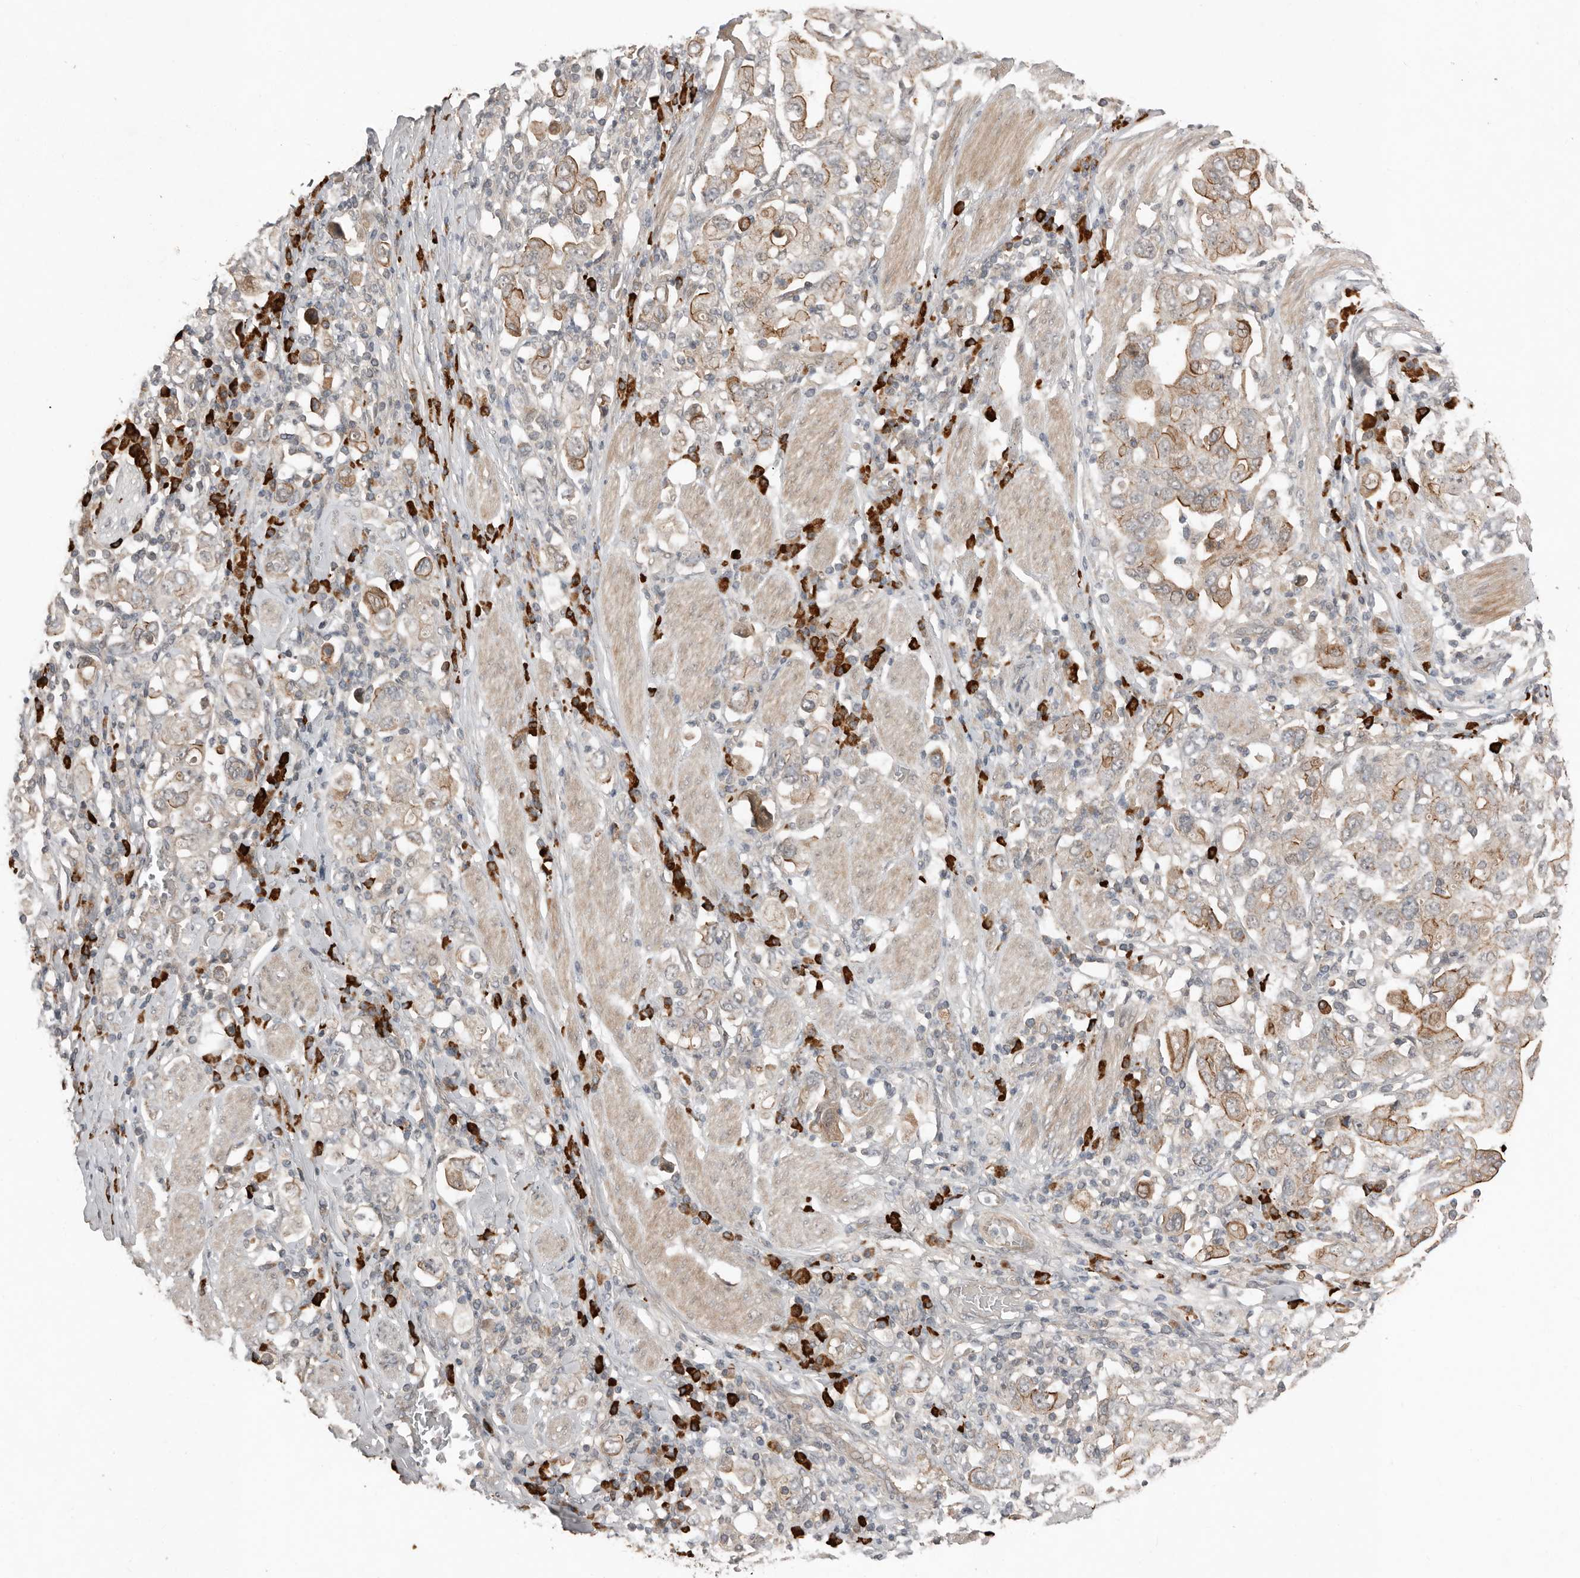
{"staining": {"intensity": "moderate", "quantity": "<25%", "location": "cytoplasmic/membranous"}, "tissue": "stomach cancer", "cell_type": "Tumor cells", "image_type": "cancer", "snomed": [{"axis": "morphology", "description": "Adenocarcinoma, NOS"}, {"axis": "topography", "description": "Stomach, upper"}], "caption": "Immunohistochemical staining of adenocarcinoma (stomach) exhibits low levels of moderate cytoplasmic/membranous protein positivity in approximately <25% of tumor cells. The staining was performed using DAB to visualize the protein expression in brown, while the nuclei were stained in blue with hematoxylin (Magnification: 20x).", "gene": "TEAD3", "patient": {"sex": "male", "age": 62}}